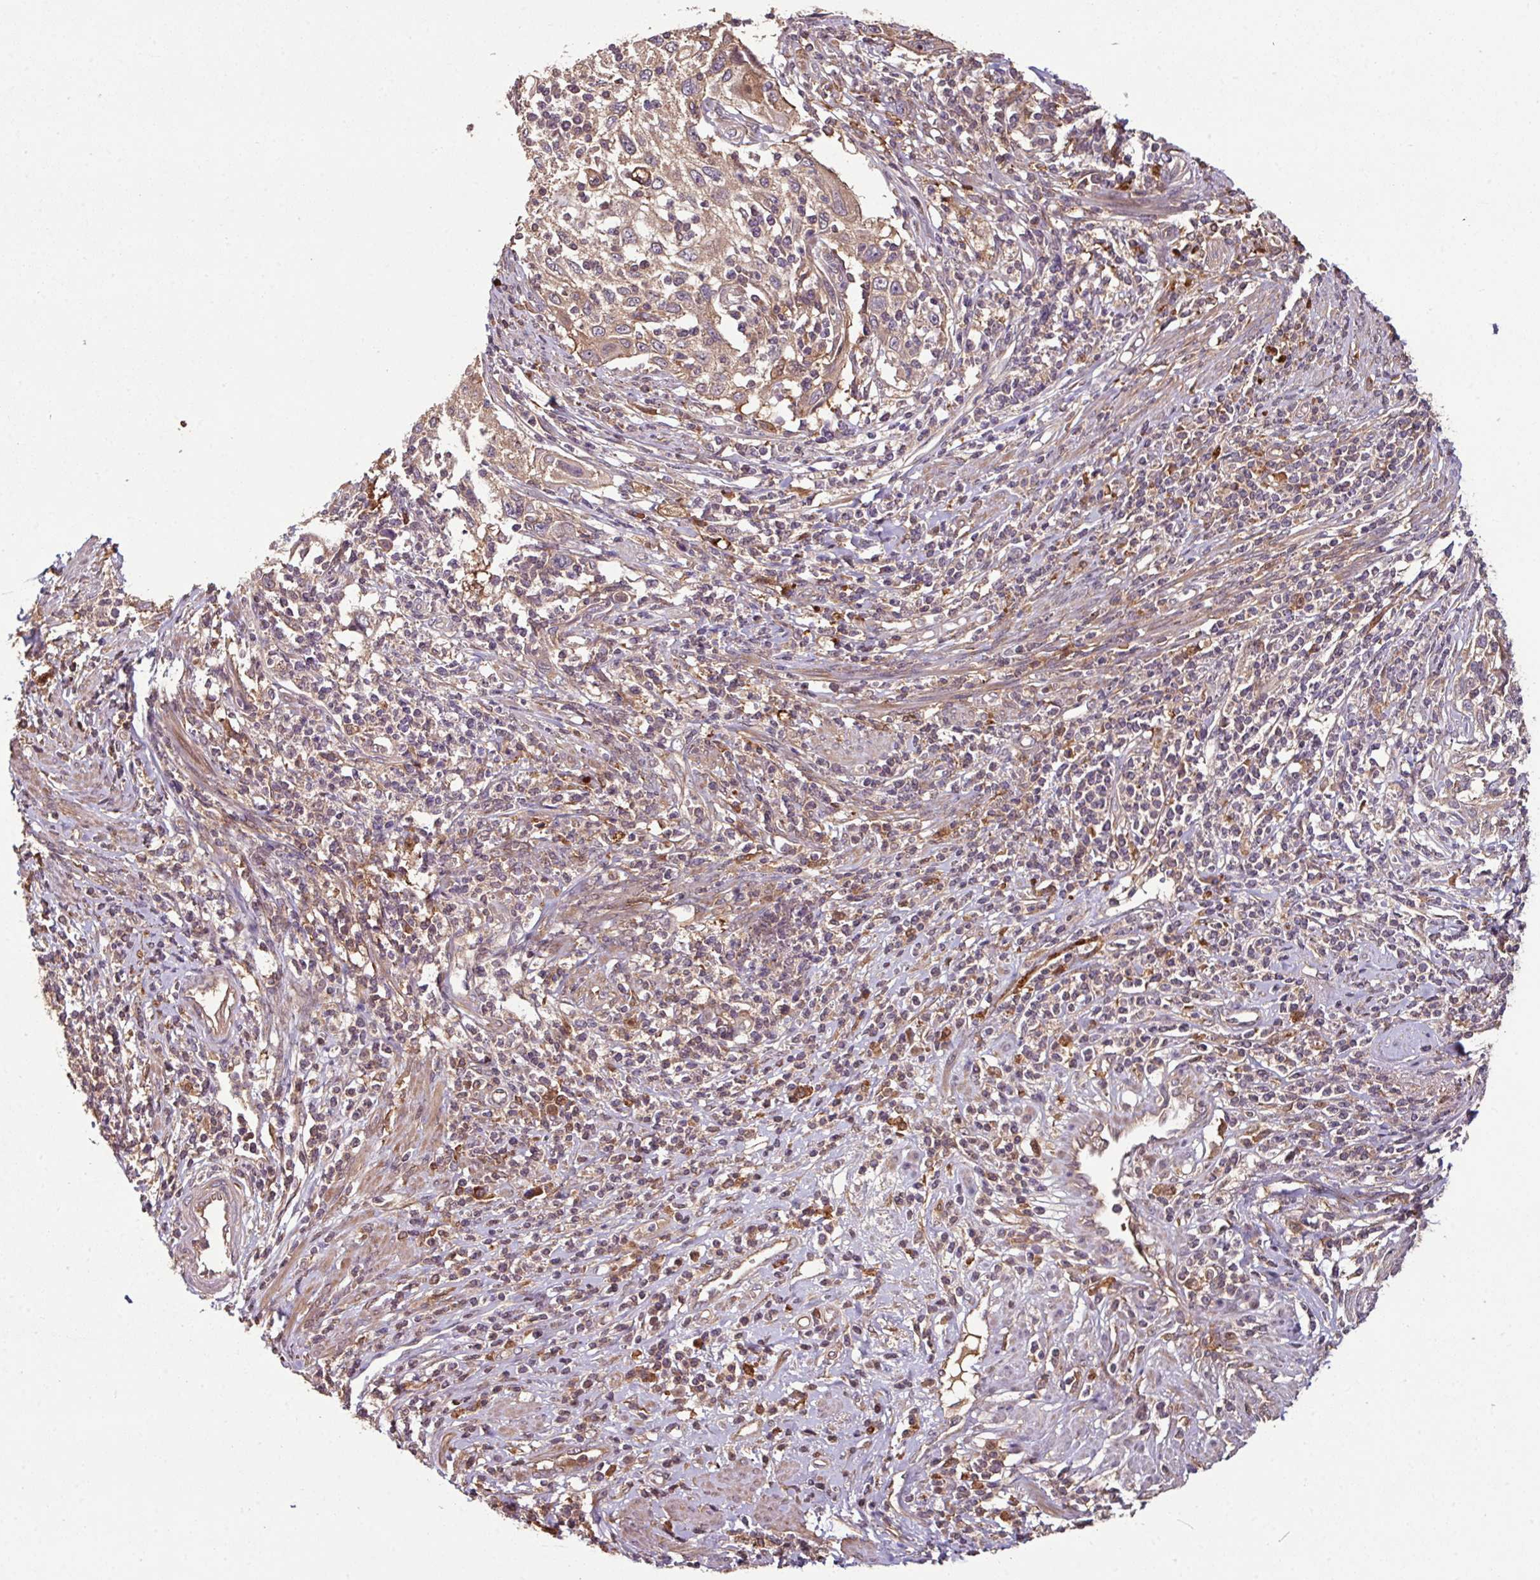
{"staining": {"intensity": "weak", "quantity": ">75%", "location": "cytoplasmic/membranous"}, "tissue": "cervical cancer", "cell_type": "Tumor cells", "image_type": "cancer", "snomed": [{"axis": "morphology", "description": "Squamous cell carcinoma, NOS"}, {"axis": "topography", "description": "Cervix"}], "caption": "High-power microscopy captured an IHC image of cervical cancer, revealing weak cytoplasmic/membranous expression in about >75% of tumor cells.", "gene": "GNPDA1", "patient": {"sex": "female", "age": 70}}